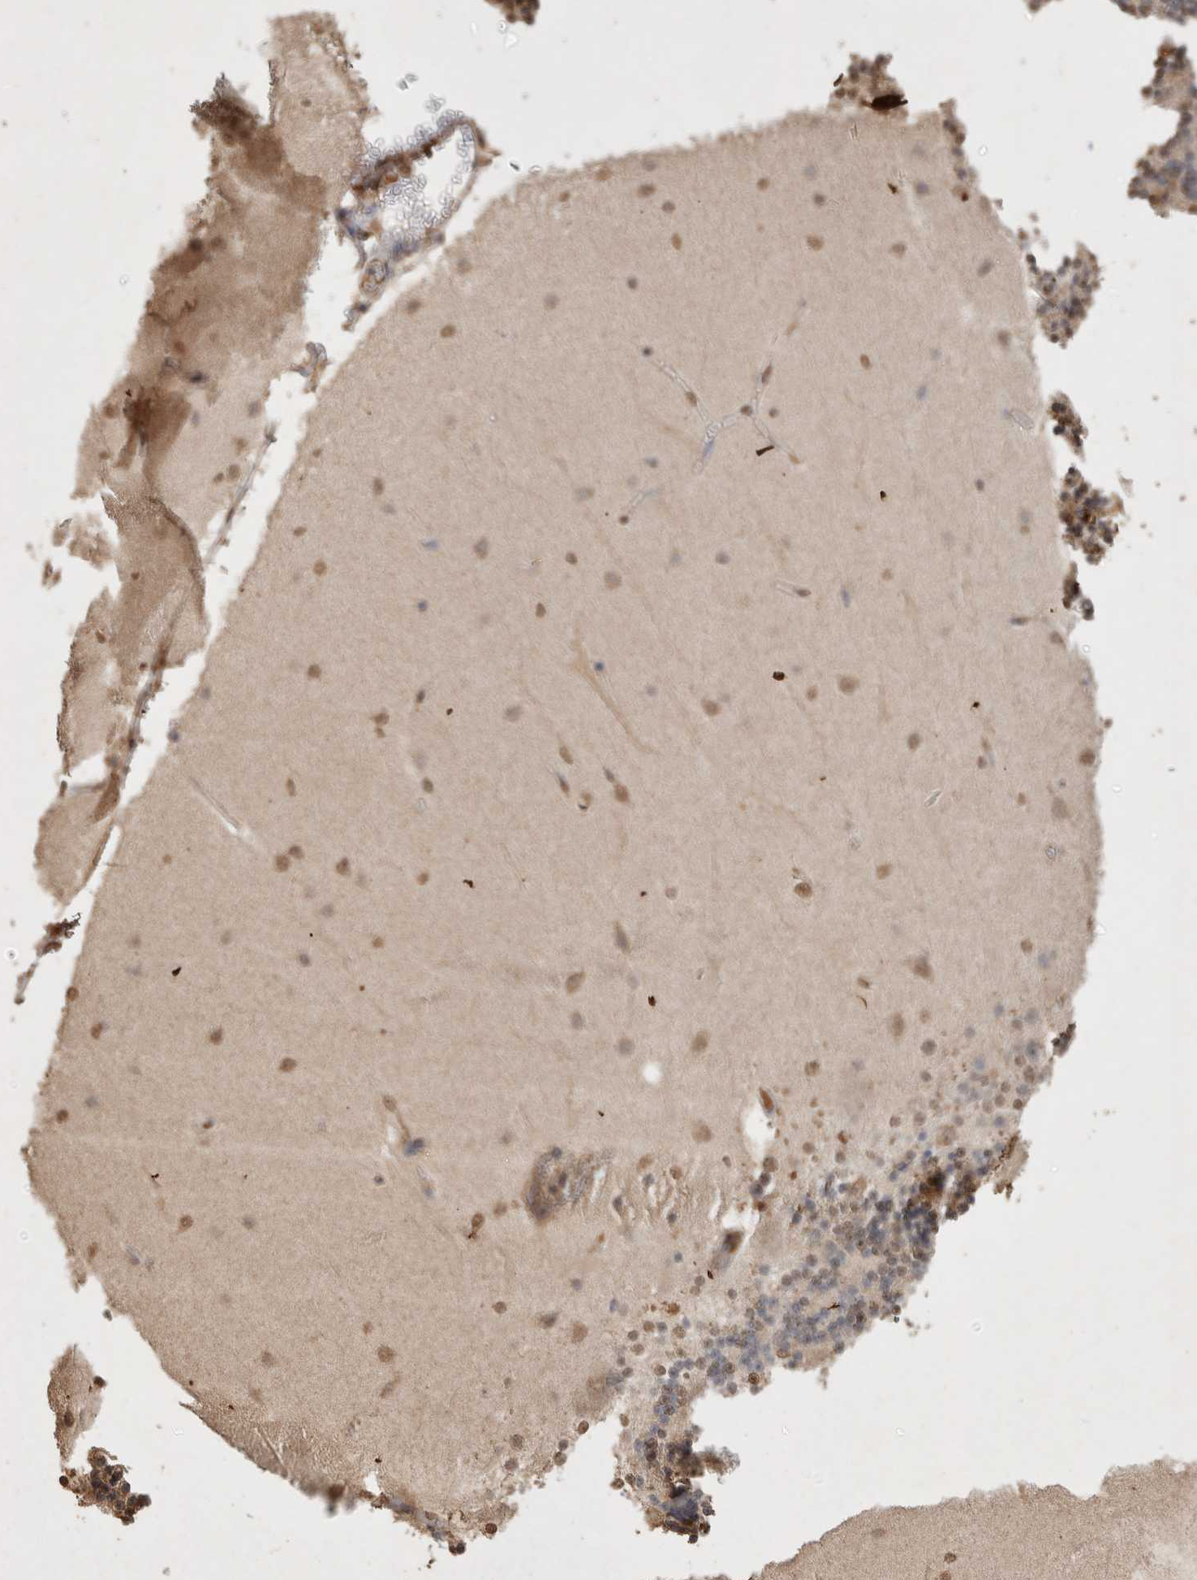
{"staining": {"intensity": "negative", "quantity": "none", "location": "none"}, "tissue": "cerebellum", "cell_type": "Cells in granular layer", "image_type": "normal", "snomed": [{"axis": "morphology", "description": "Normal tissue, NOS"}, {"axis": "topography", "description": "Cerebellum"}], "caption": "IHC photomicrograph of unremarkable cerebellum stained for a protein (brown), which displays no expression in cells in granular layer.", "gene": "MLX", "patient": {"sex": "female", "age": 54}}